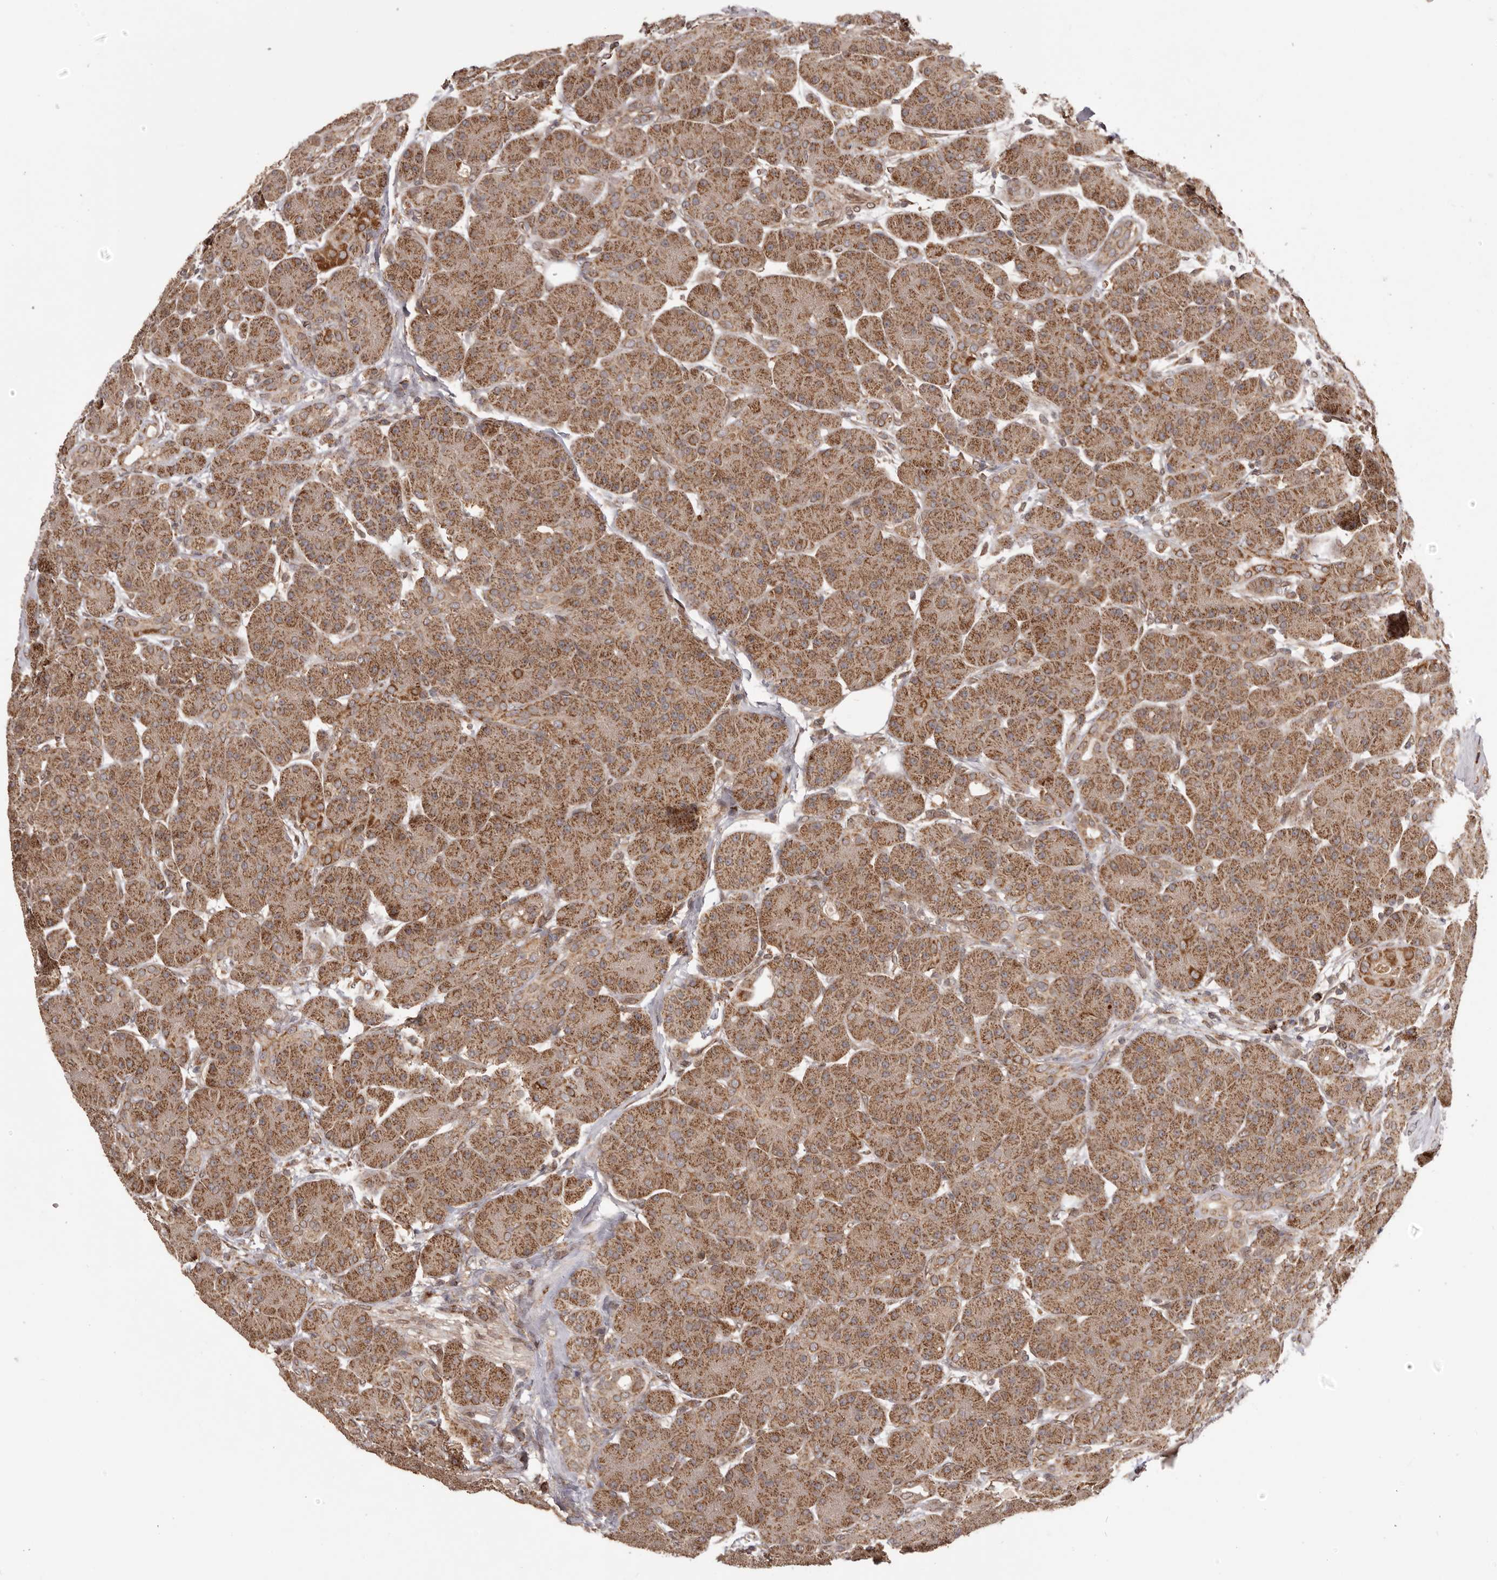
{"staining": {"intensity": "strong", "quantity": ">75%", "location": "cytoplasmic/membranous"}, "tissue": "pancreas", "cell_type": "Exocrine glandular cells", "image_type": "normal", "snomed": [{"axis": "morphology", "description": "Normal tissue, NOS"}, {"axis": "topography", "description": "Pancreas"}], "caption": "Brown immunohistochemical staining in benign human pancreas reveals strong cytoplasmic/membranous expression in about >75% of exocrine glandular cells.", "gene": "CHRM2", "patient": {"sex": "male", "age": 63}}